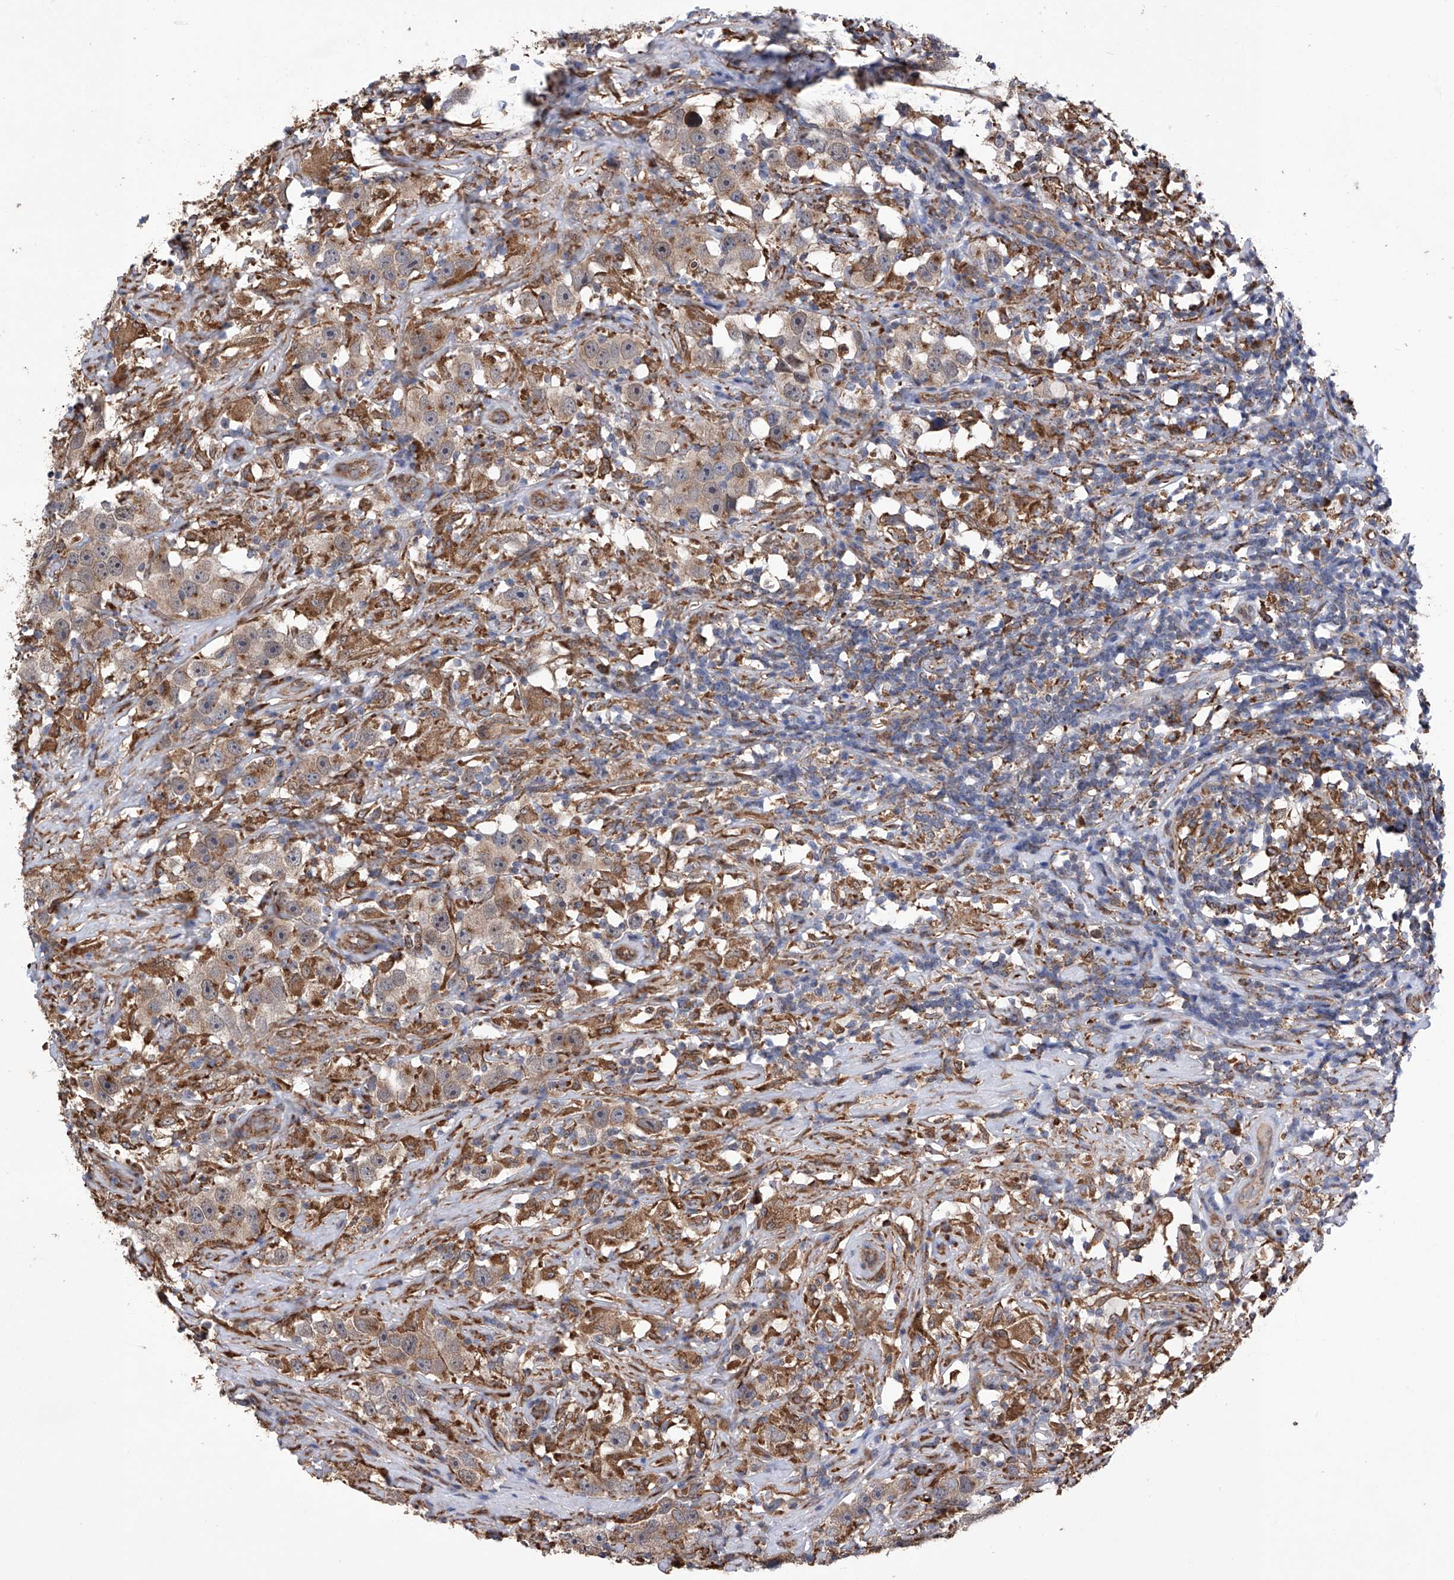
{"staining": {"intensity": "moderate", "quantity": ">75%", "location": "cytoplasmic/membranous"}, "tissue": "testis cancer", "cell_type": "Tumor cells", "image_type": "cancer", "snomed": [{"axis": "morphology", "description": "Seminoma, NOS"}, {"axis": "topography", "description": "Testis"}], "caption": "IHC photomicrograph of human testis cancer (seminoma) stained for a protein (brown), which exhibits medium levels of moderate cytoplasmic/membranous positivity in approximately >75% of tumor cells.", "gene": "DNAH8", "patient": {"sex": "male", "age": 49}}